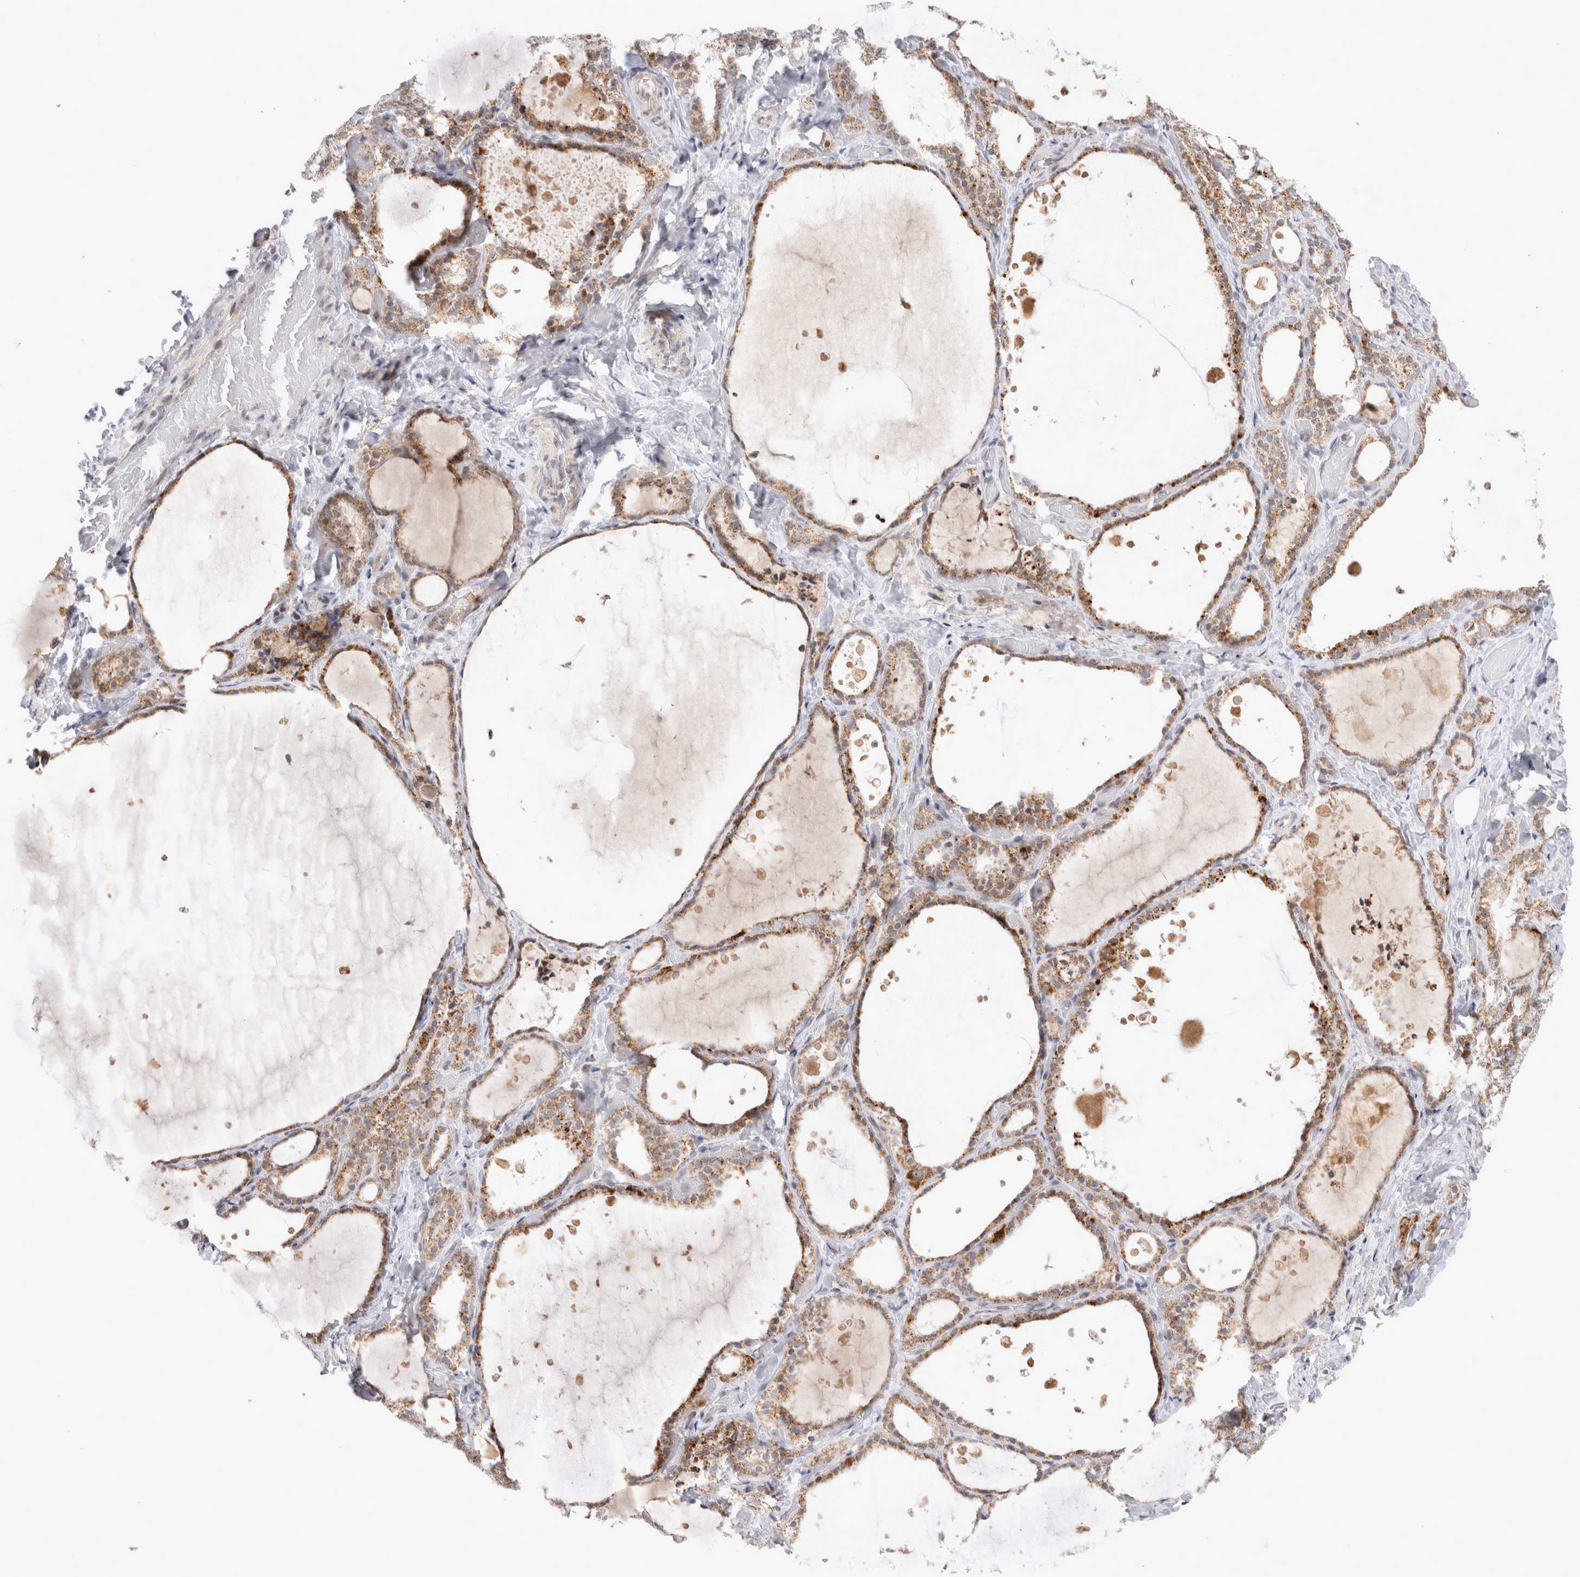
{"staining": {"intensity": "moderate", "quantity": ">75%", "location": "cytoplasmic/membranous"}, "tissue": "thyroid gland", "cell_type": "Glandular cells", "image_type": "normal", "snomed": [{"axis": "morphology", "description": "Normal tissue, NOS"}, {"axis": "topography", "description": "Thyroid gland"}], "caption": "This photomicrograph shows immunohistochemistry (IHC) staining of benign human thyroid gland, with medium moderate cytoplasmic/membranous staining in about >75% of glandular cells.", "gene": "MRPL37", "patient": {"sex": "female", "age": 44}}